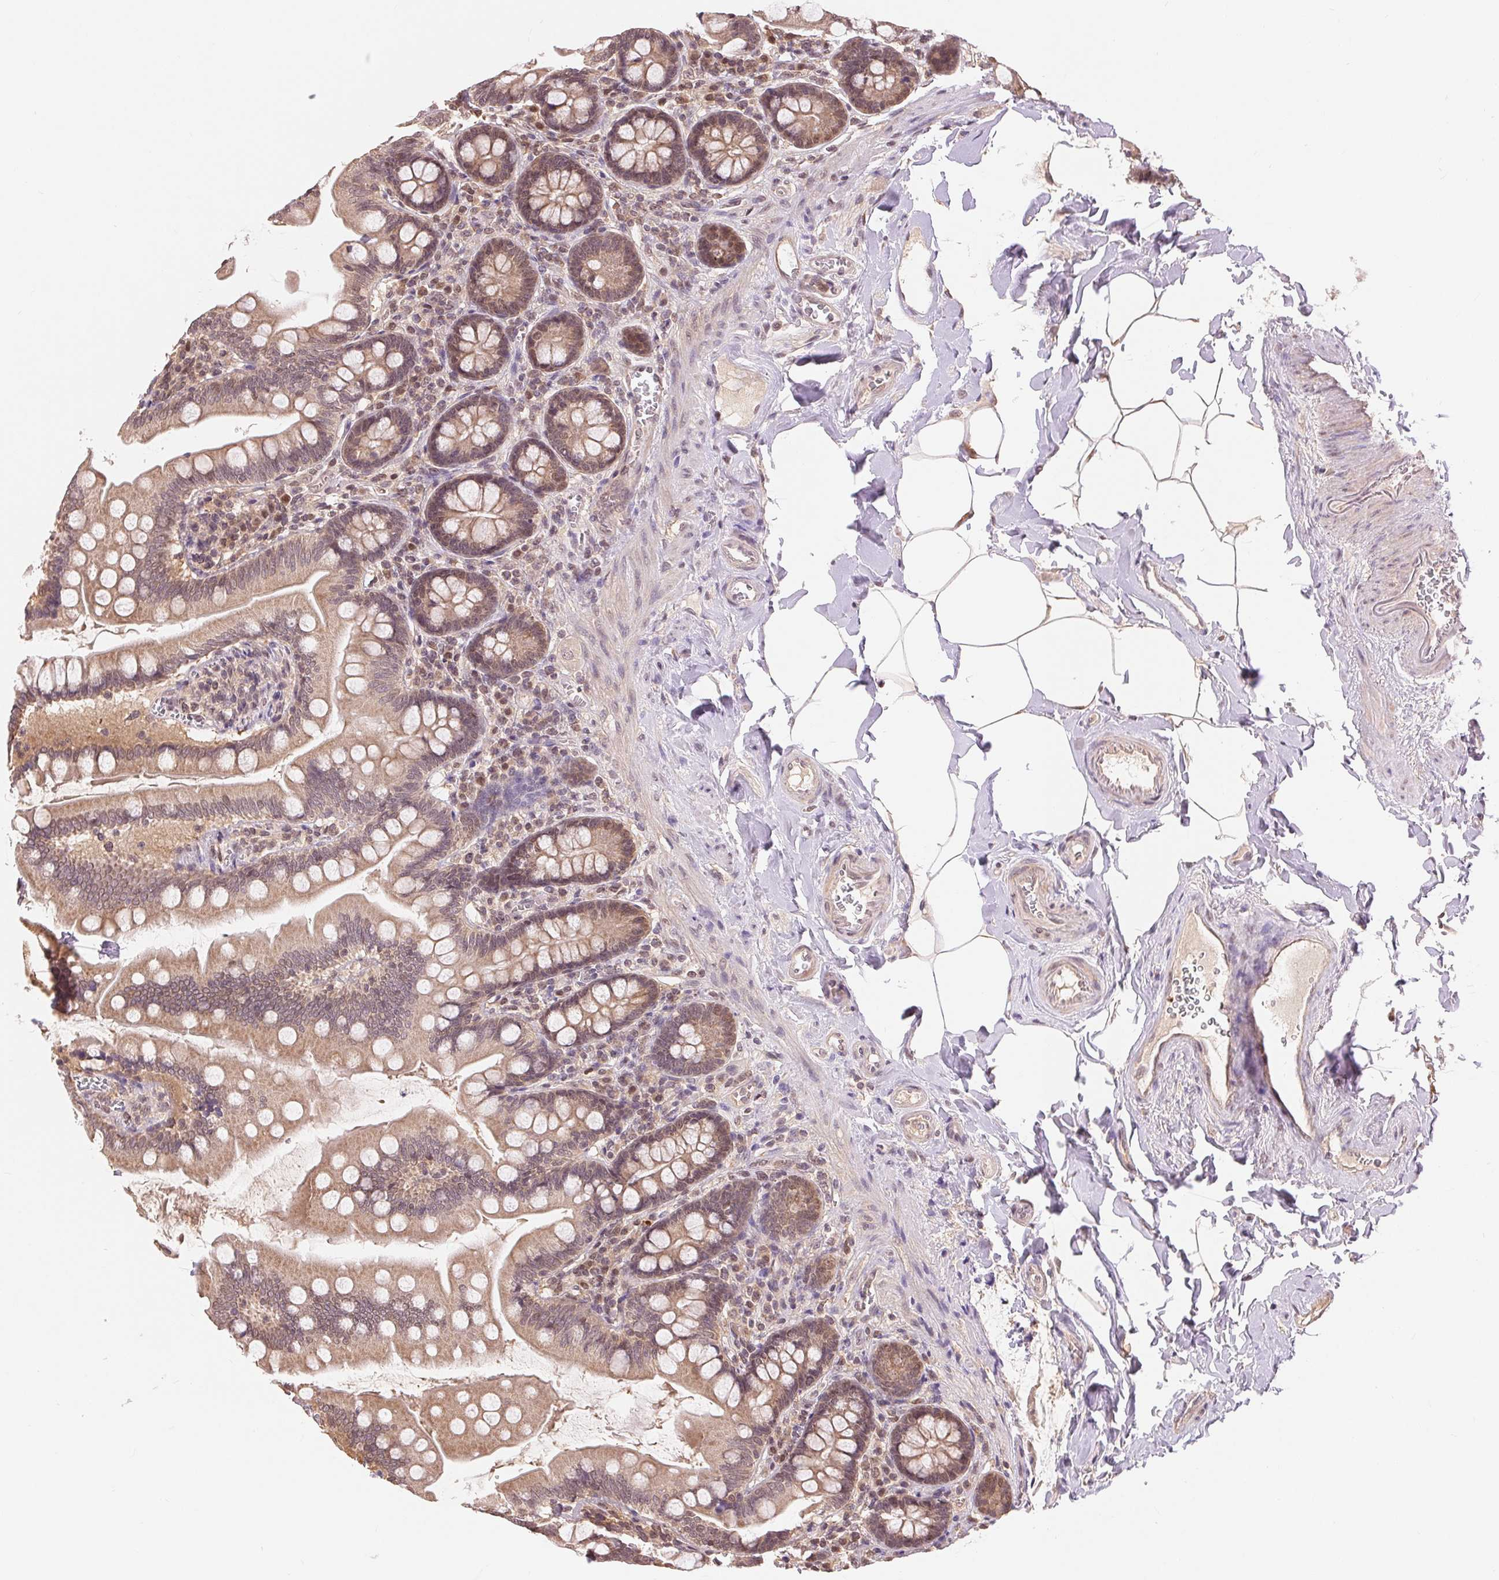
{"staining": {"intensity": "weak", "quantity": "25%-75%", "location": "cytoplasmic/membranous"}, "tissue": "small intestine", "cell_type": "Glandular cells", "image_type": "normal", "snomed": [{"axis": "morphology", "description": "Normal tissue, NOS"}, {"axis": "topography", "description": "Small intestine"}], "caption": "Glandular cells show weak cytoplasmic/membranous expression in approximately 25%-75% of cells in normal small intestine.", "gene": "TMEM273", "patient": {"sex": "female", "age": 56}}